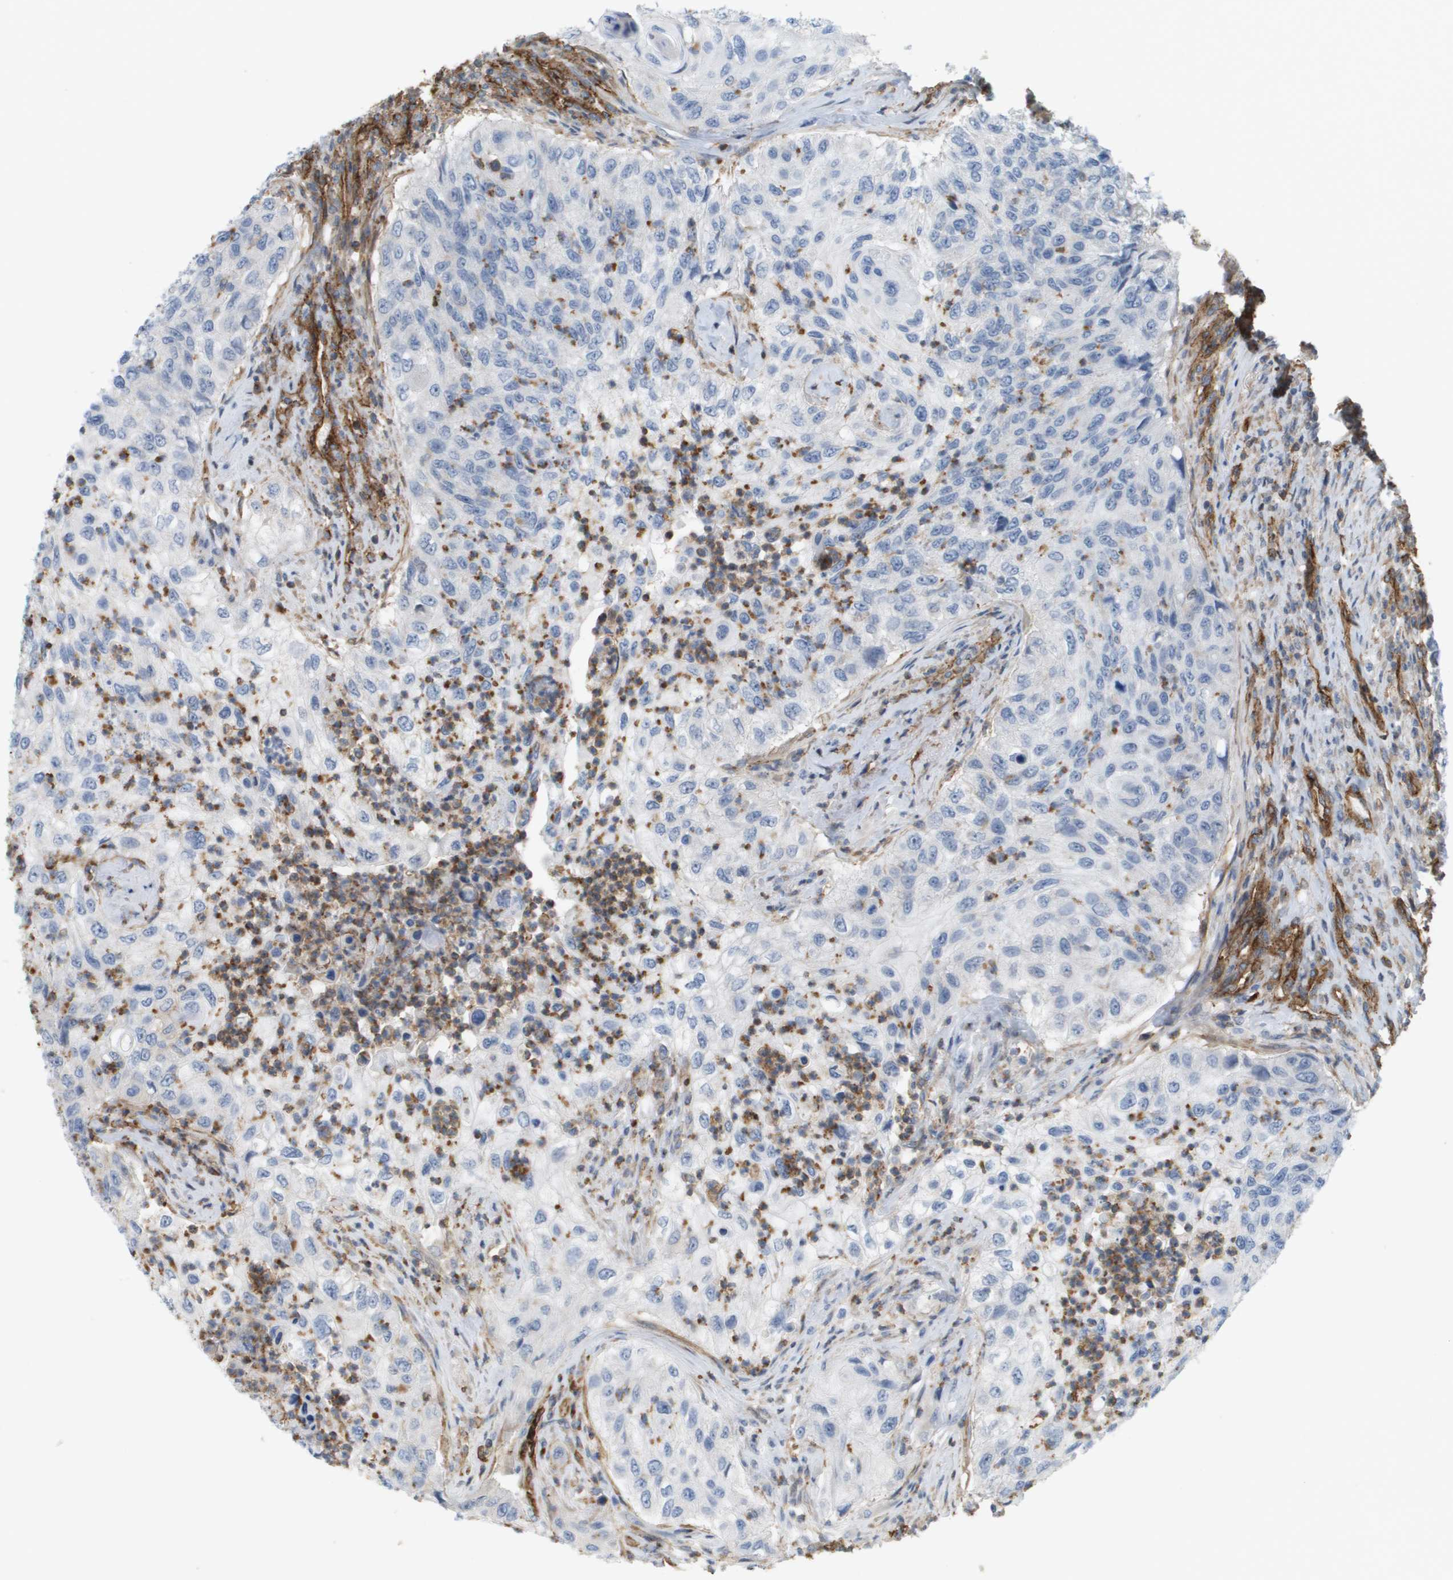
{"staining": {"intensity": "negative", "quantity": "none", "location": "none"}, "tissue": "urothelial cancer", "cell_type": "Tumor cells", "image_type": "cancer", "snomed": [{"axis": "morphology", "description": "Urothelial carcinoma, High grade"}, {"axis": "topography", "description": "Urinary bladder"}], "caption": "Tumor cells are negative for protein expression in human high-grade urothelial carcinoma. Brightfield microscopy of immunohistochemistry (IHC) stained with DAB (3,3'-diaminobenzidine) (brown) and hematoxylin (blue), captured at high magnification.", "gene": "SGMS2", "patient": {"sex": "female", "age": 60}}